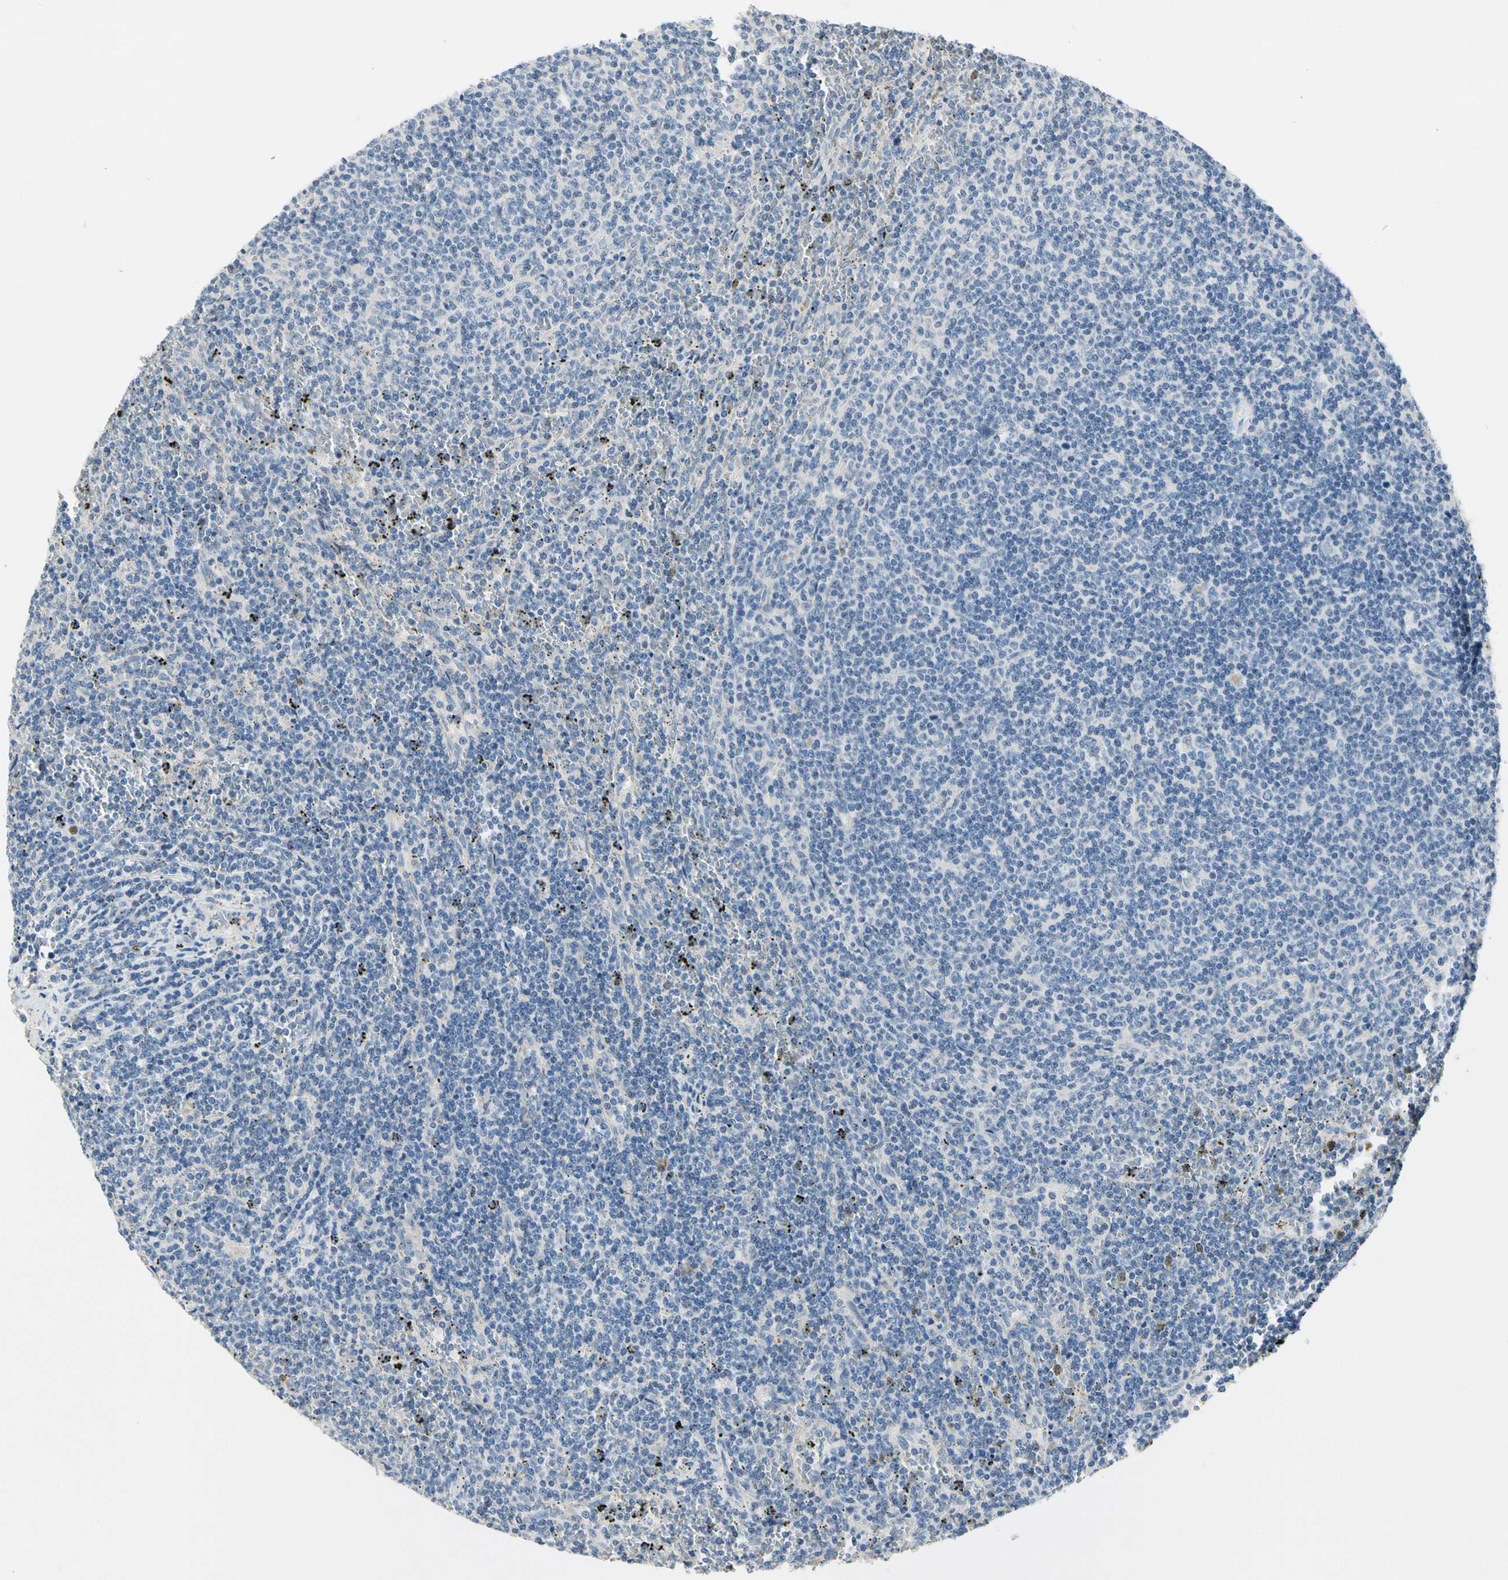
{"staining": {"intensity": "negative", "quantity": "none", "location": "none"}, "tissue": "lymphoma", "cell_type": "Tumor cells", "image_type": "cancer", "snomed": [{"axis": "morphology", "description": "Malignant lymphoma, non-Hodgkin's type, Low grade"}, {"axis": "topography", "description": "Spleen"}], "caption": "This is an immunohistochemistry (IHC) histopathology image of low-grade malignant lymphoma, non-Hodgkin's type. There is no staining in tumor cells.", "gene": "ECRG4", "patient": {"sex": "female", "age": 50}}